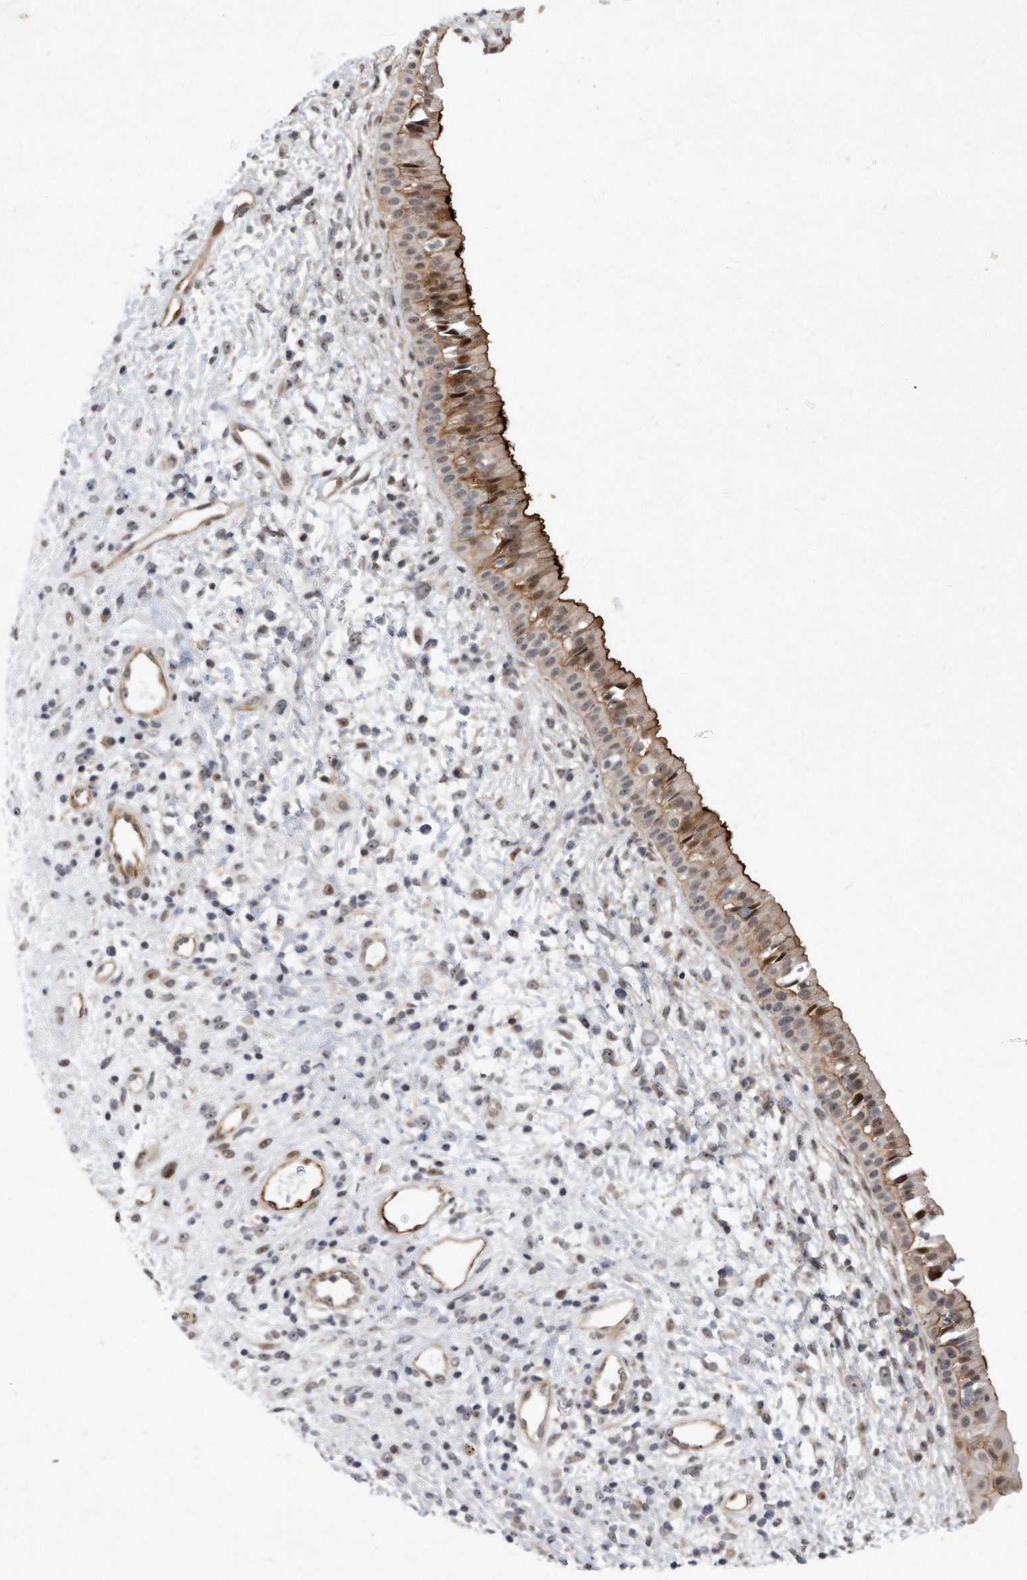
{"staining": {"intensity": "strong", "quantity": "25%-75%", "location": "cytoplasmic/membranous,nuclear"}, "tissue": "nasopharynx", "cell_type": "Respiratory epithelial cells", "image_type": "normal", "snomed": [{"axis": "morphology", "description": "Normal tissue, NOS"}, {"axis": "topography", "description": "Nasopharynx"}], "caption": "This photomicrograph demonstrates normal nasopharynx stained with immunohistochemistry to label a protein in brown. The cytoplasmic/membranous,nuclear of respiratory epithelial cells show strong positivity for the protein. Nuclei are counter-stained blue.", "gene": "PGBD2", "patient": {"sex": "male", "age": 22}}